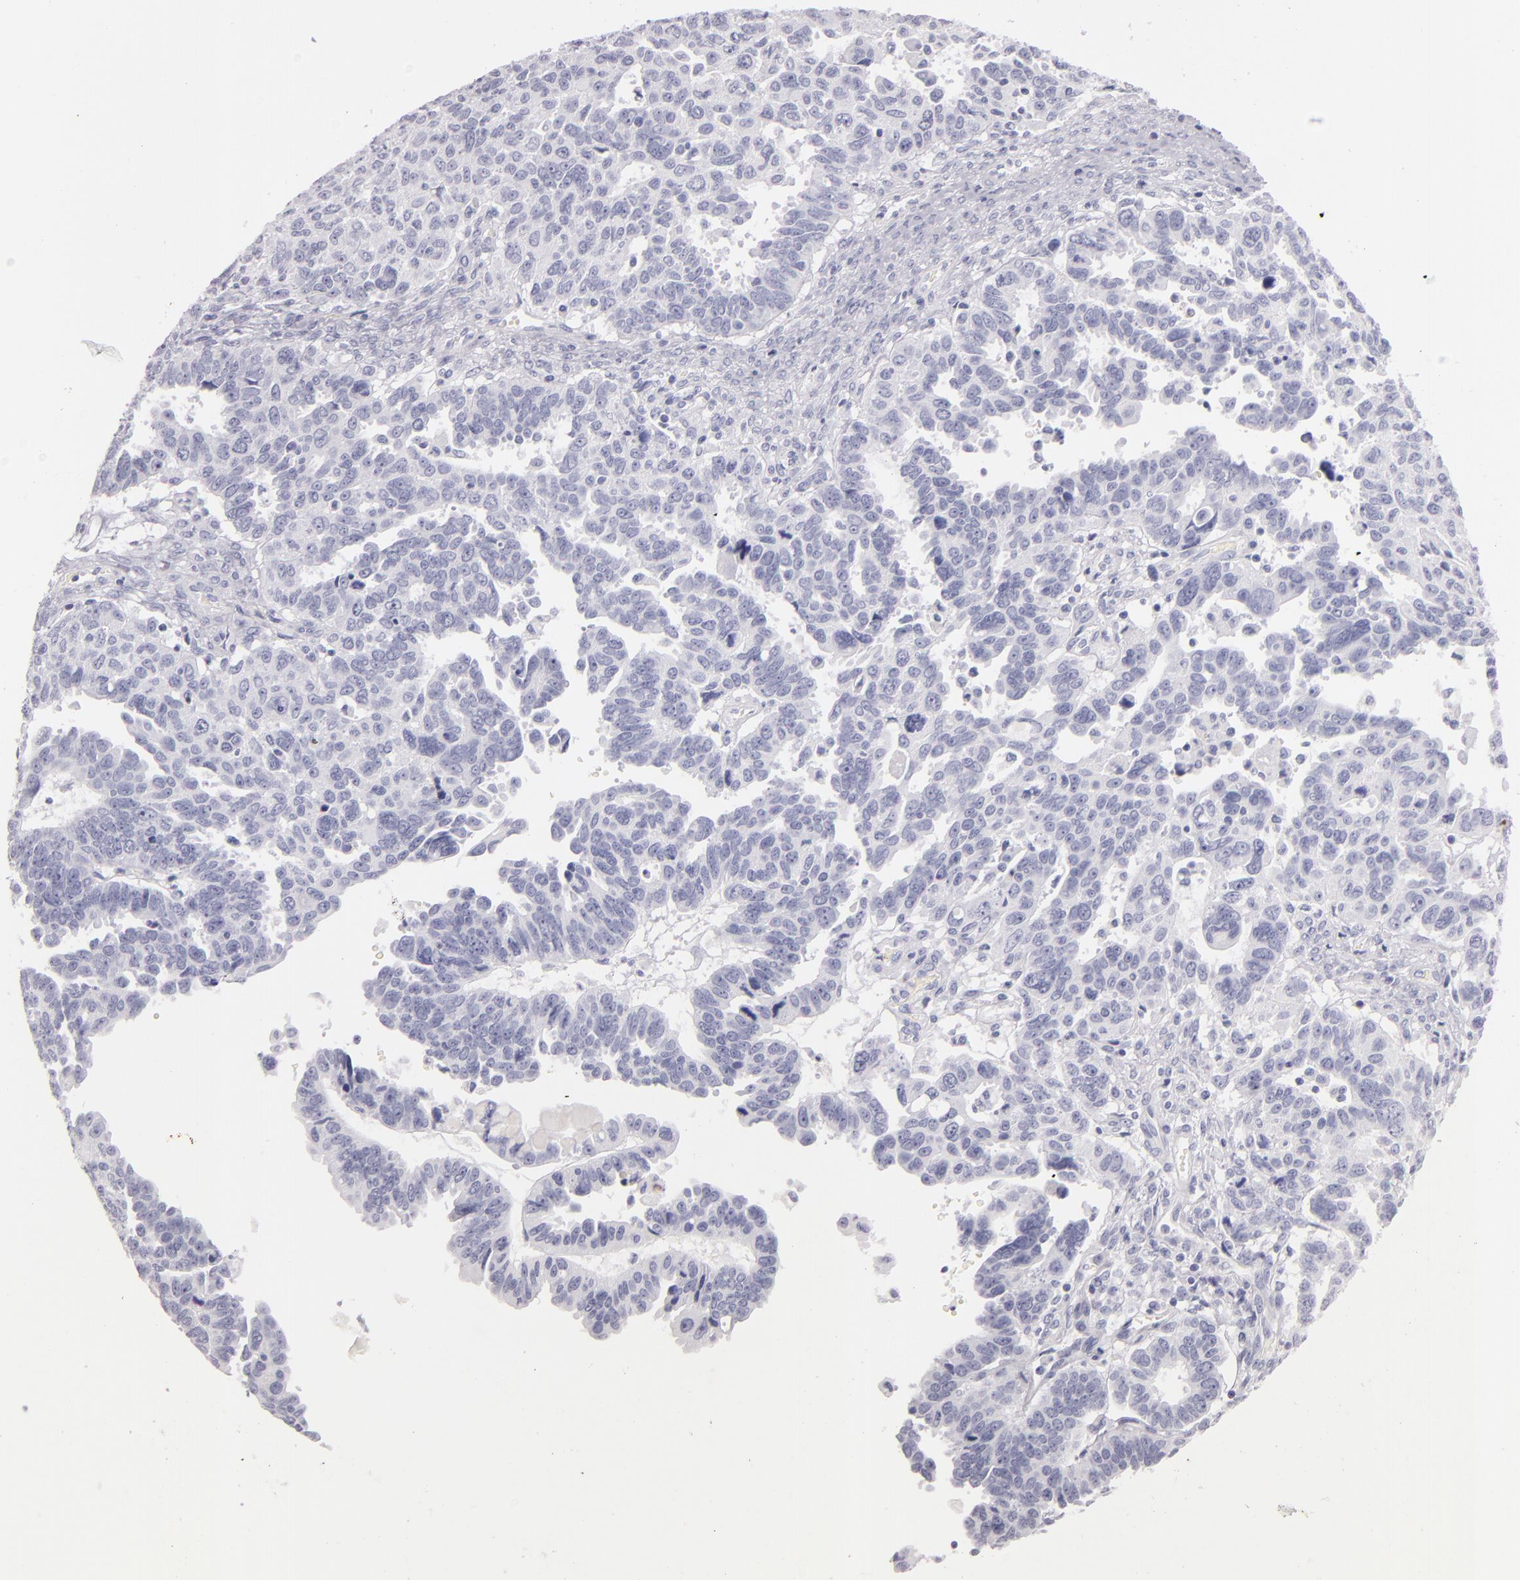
{"staining": {"intensity": "negative", "quantity": "none", "location": "none"}, "tissue": "ovarian cancer", "cell_type": "Tumor cells", "image_type": "cancer", "snomed": [{"axis": "morphology", "description": "Carcinoma, endometroid"}, {"axis": "morphology", "description": "Cystadenocarcinoma, serous, NOS"}, {"axis": "topography", "description": "Ovary"}], "caption": "A high-resolution micrograph shows immunohistochemistry staining of endometroid carcinoma (ovarian), which displays no significant staining in tumor cells.", "gene": "FABP1", "patient": {"sex": "female", "age": 45}}